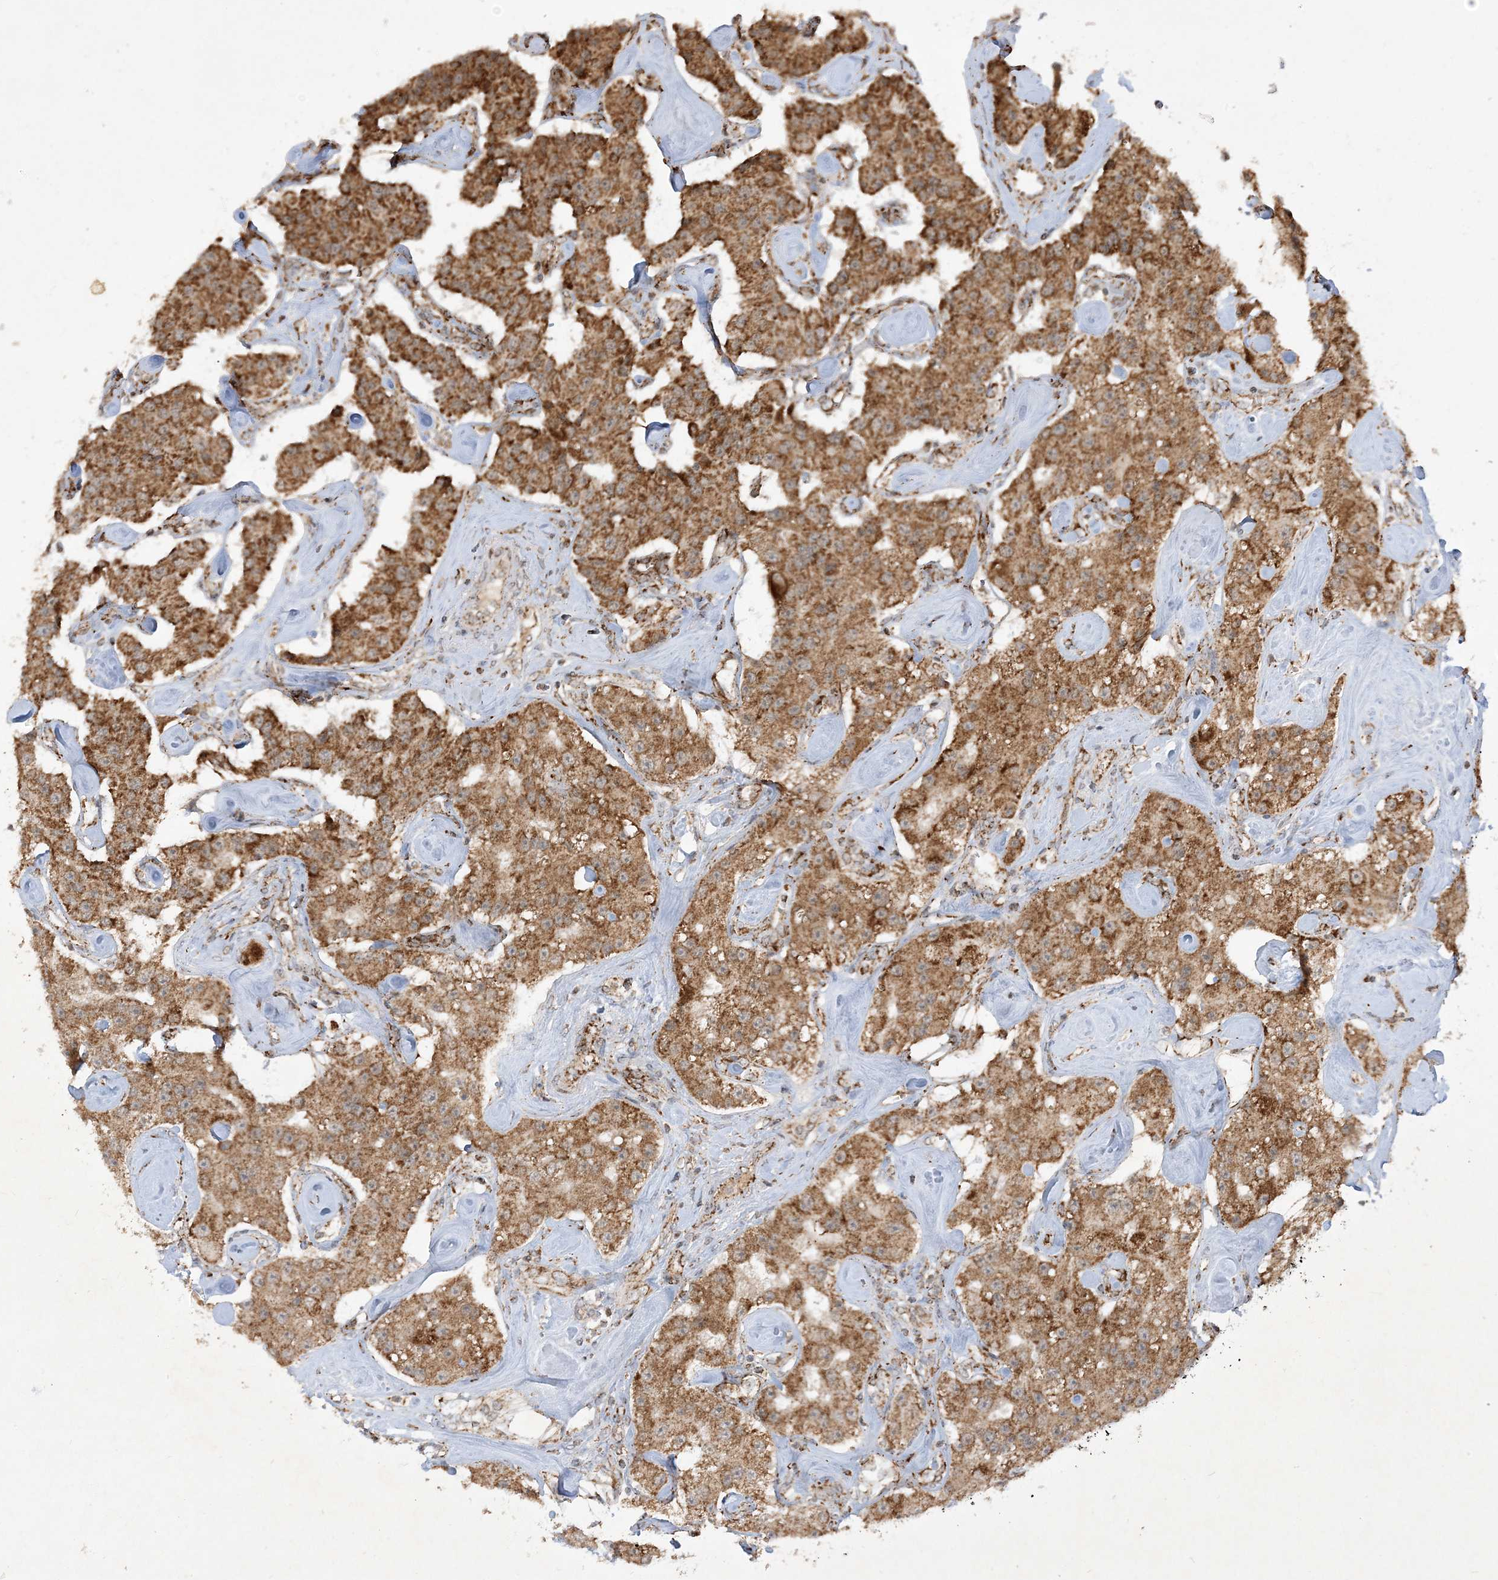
{"staining": {"intensity": "moderate", "quantity": ">75%", "location": "cytoplasmic/membranous"}, "tissue": "carcinoid", "cell_type": "Tumor cells", "image_type": "cancer", "snomed": [{"axis": "morphology", "description": "Carcinoid, malignant, NOS"}, {"axis": "topography", "description": "Pancreas"}], "caption": "Carcinoid stained with a protein marker reveals moderate staining in tumor cells.", "gene": "NDUFAF3", "patient": {"sex": "male", "age": 41}}